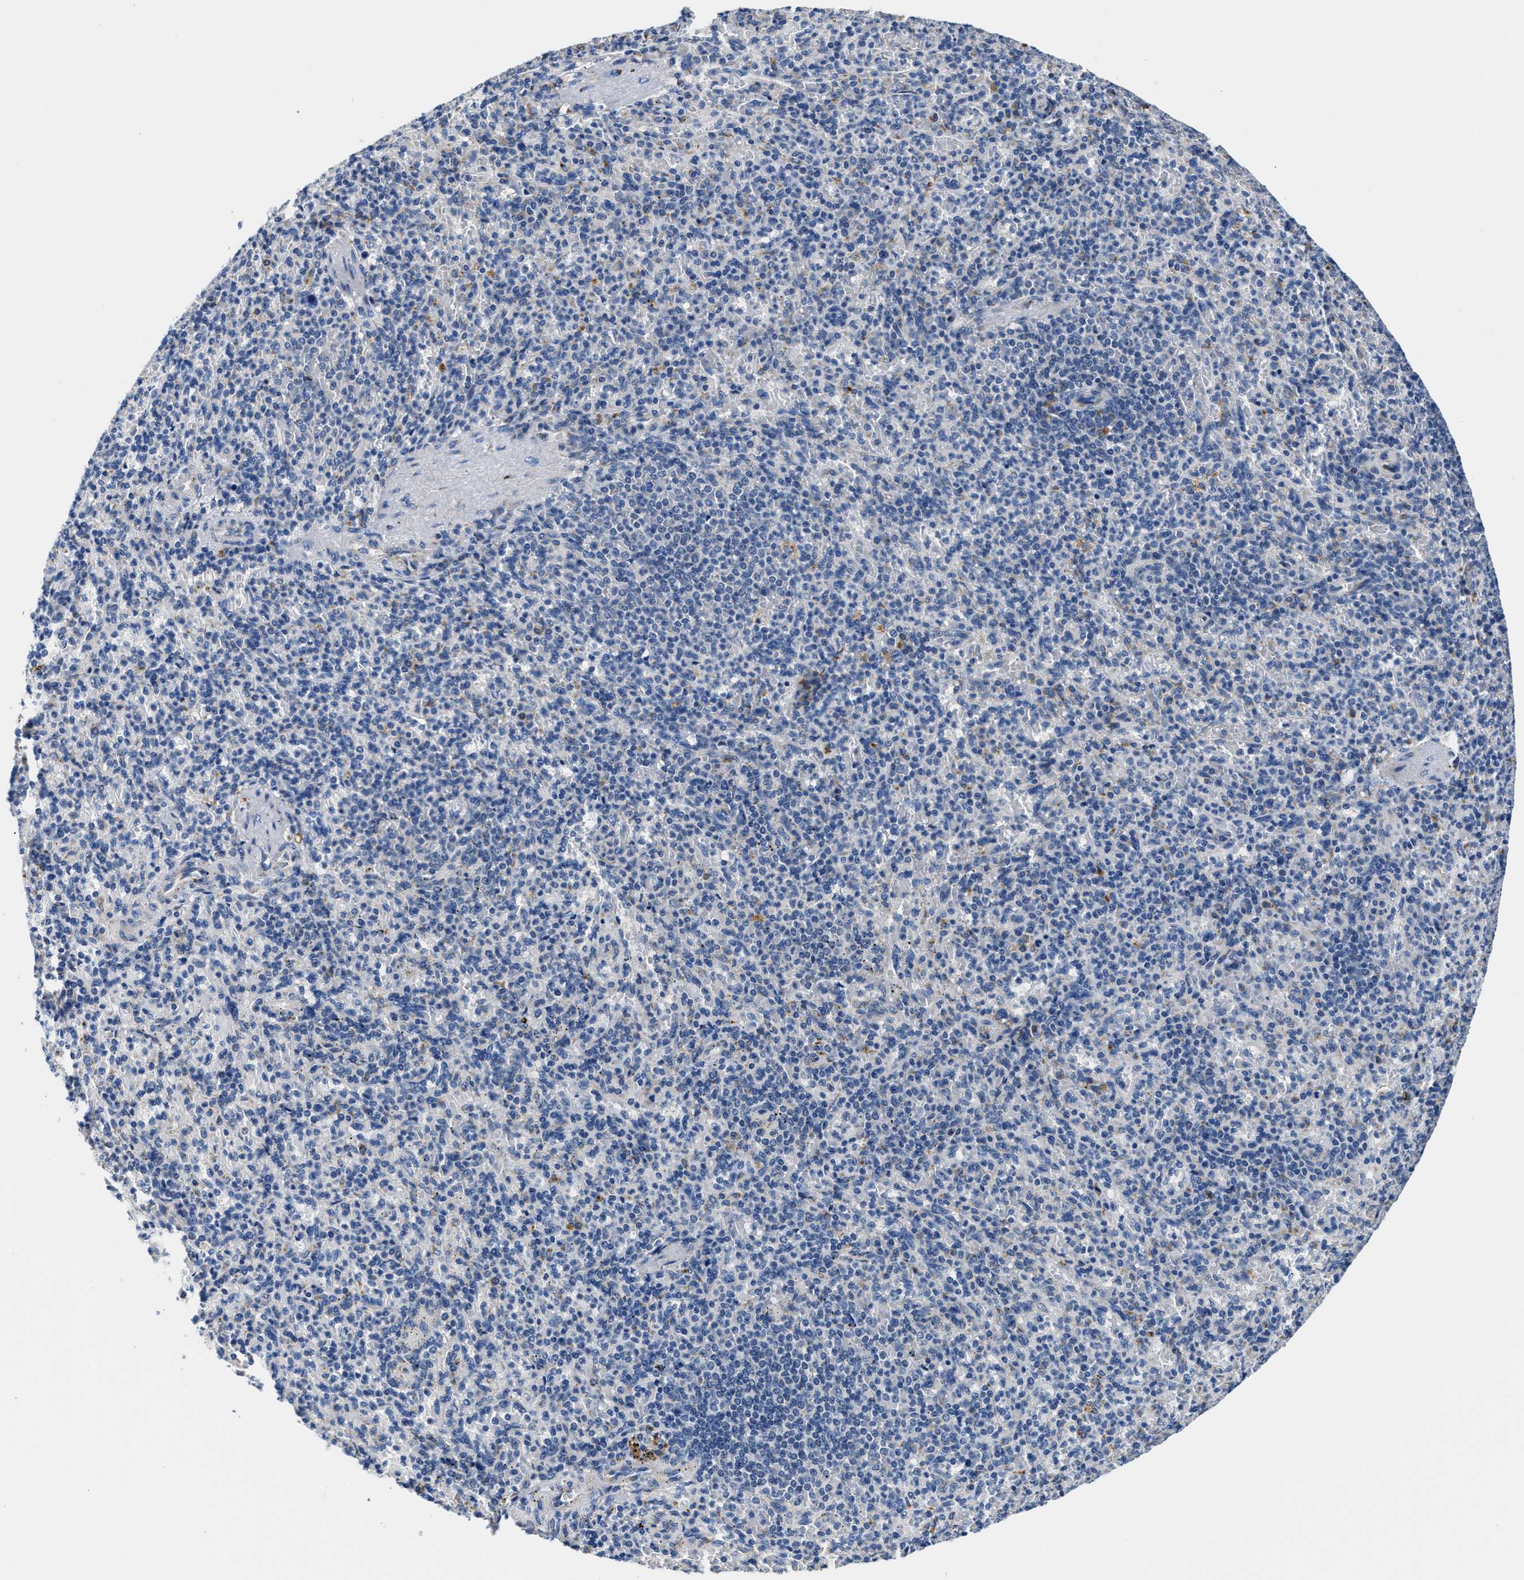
{"staining": {"intensity": "negative", "quantity": "none", "location": "none"}, "tissue": "spleen", "cell_type": "Cells in red pulp", "image_type": "normal", "snomed": [{"axis": "morphology", "description": "Normal tissue, NOS"}, {"axis": "topography", "description": "Spleen"}], "caption": "Micrograph shows no protein positivity in cells in red pulp of normal spleen.", "gene": "ACADVL", "patient": {"sex": "female", "age": 74}}